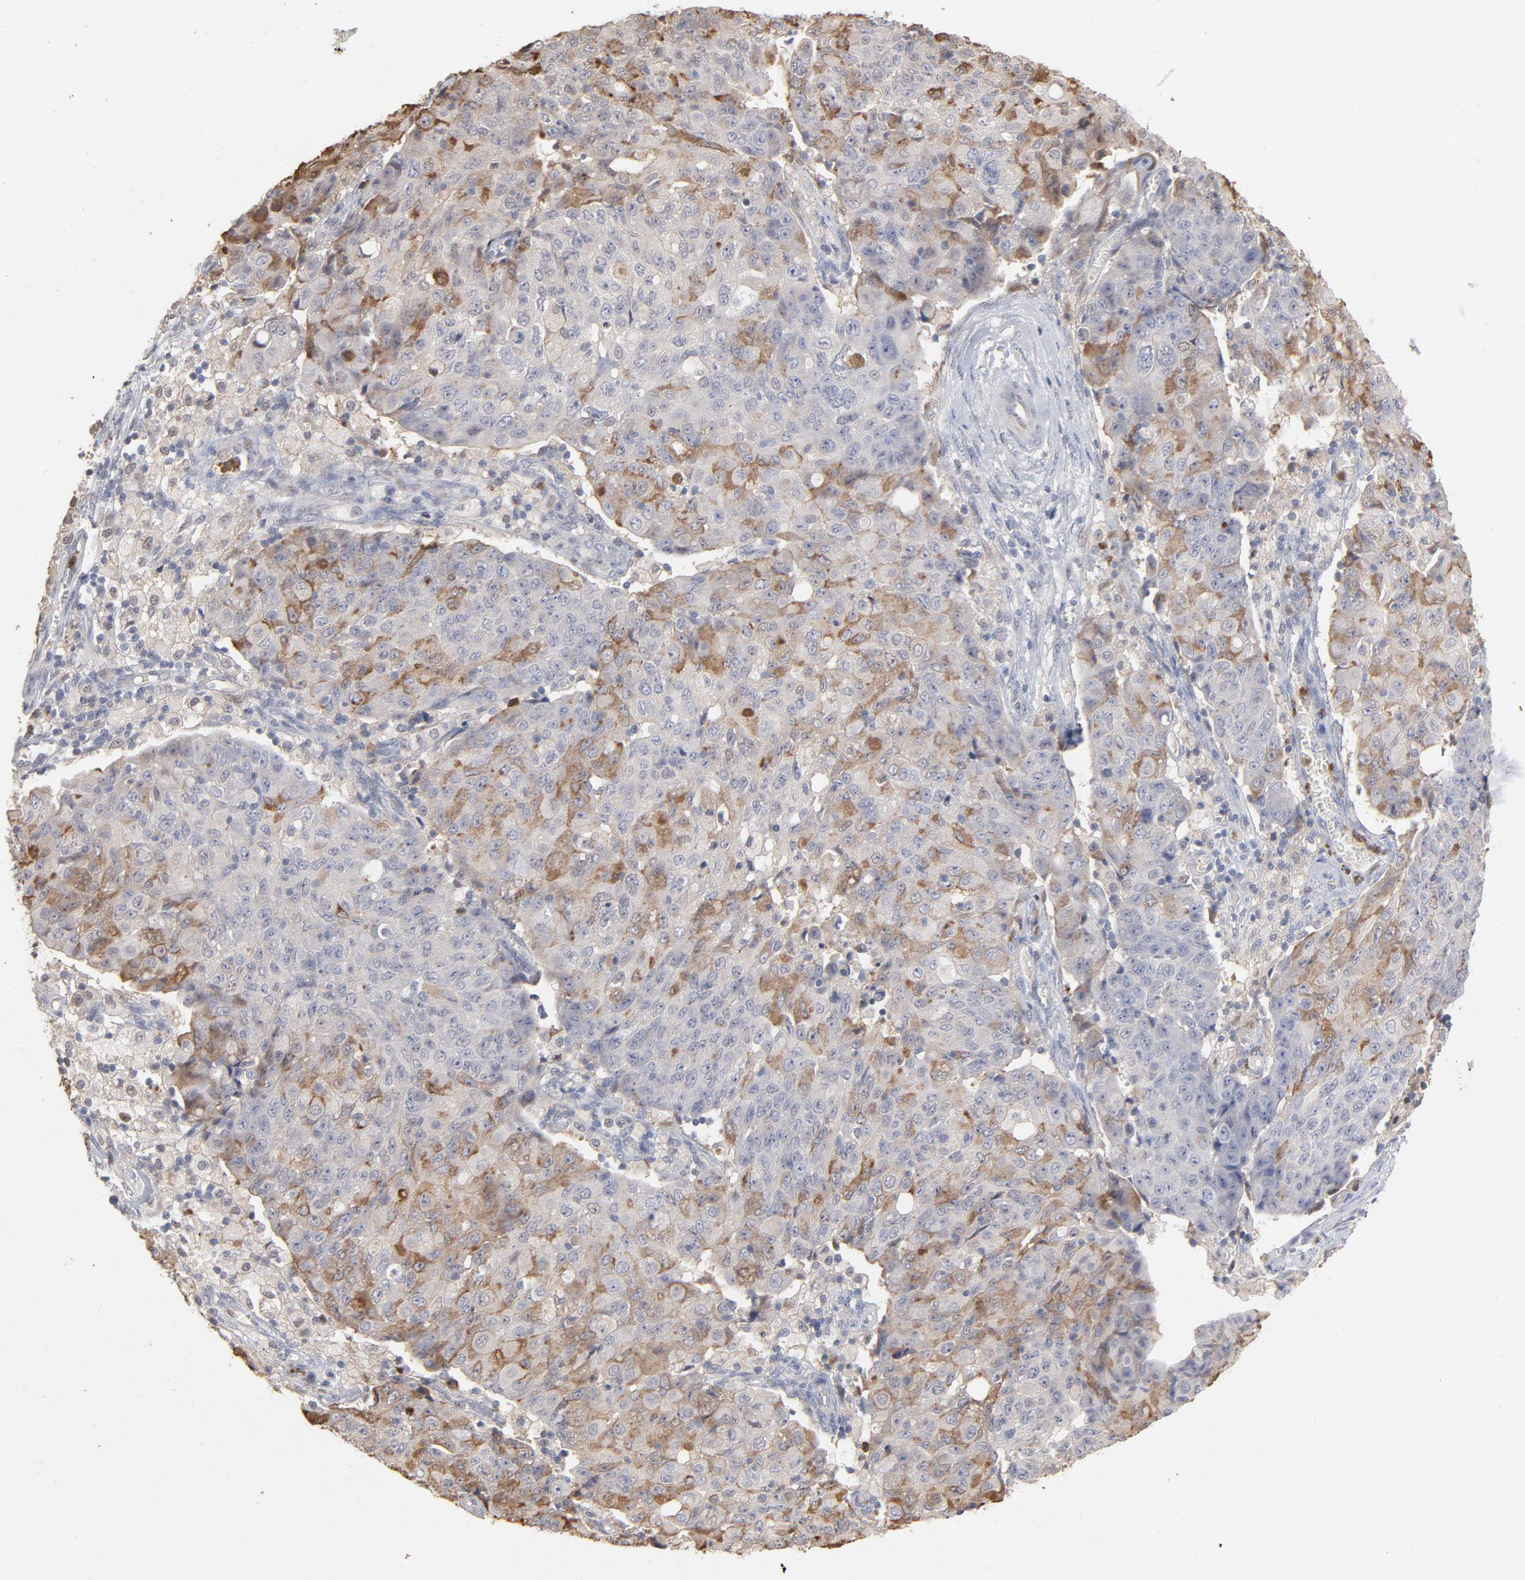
{"staining": {"intensity": "moderate", "quantity": "25%-75%", "location": "cytoplasmic/membranous"}, "tissue": "ovarian cancer", "cell_type": "Tumor cells", "image_type": "cancer", "snomed": [{"axis": "morphology", "description": "Carcinoma, endometroid"}, {"axis": "topography", "description": "Ovary"}], "caption": "About 25%-75% of tumor cells in human endometroid carcinoma (ovarian) display moderate cytoplasmic/membranous protein positivity as visualized by brown immunohistochemical staining.", "gene": "PNMA1", "patient": {"sex": "female", "age": 42}}